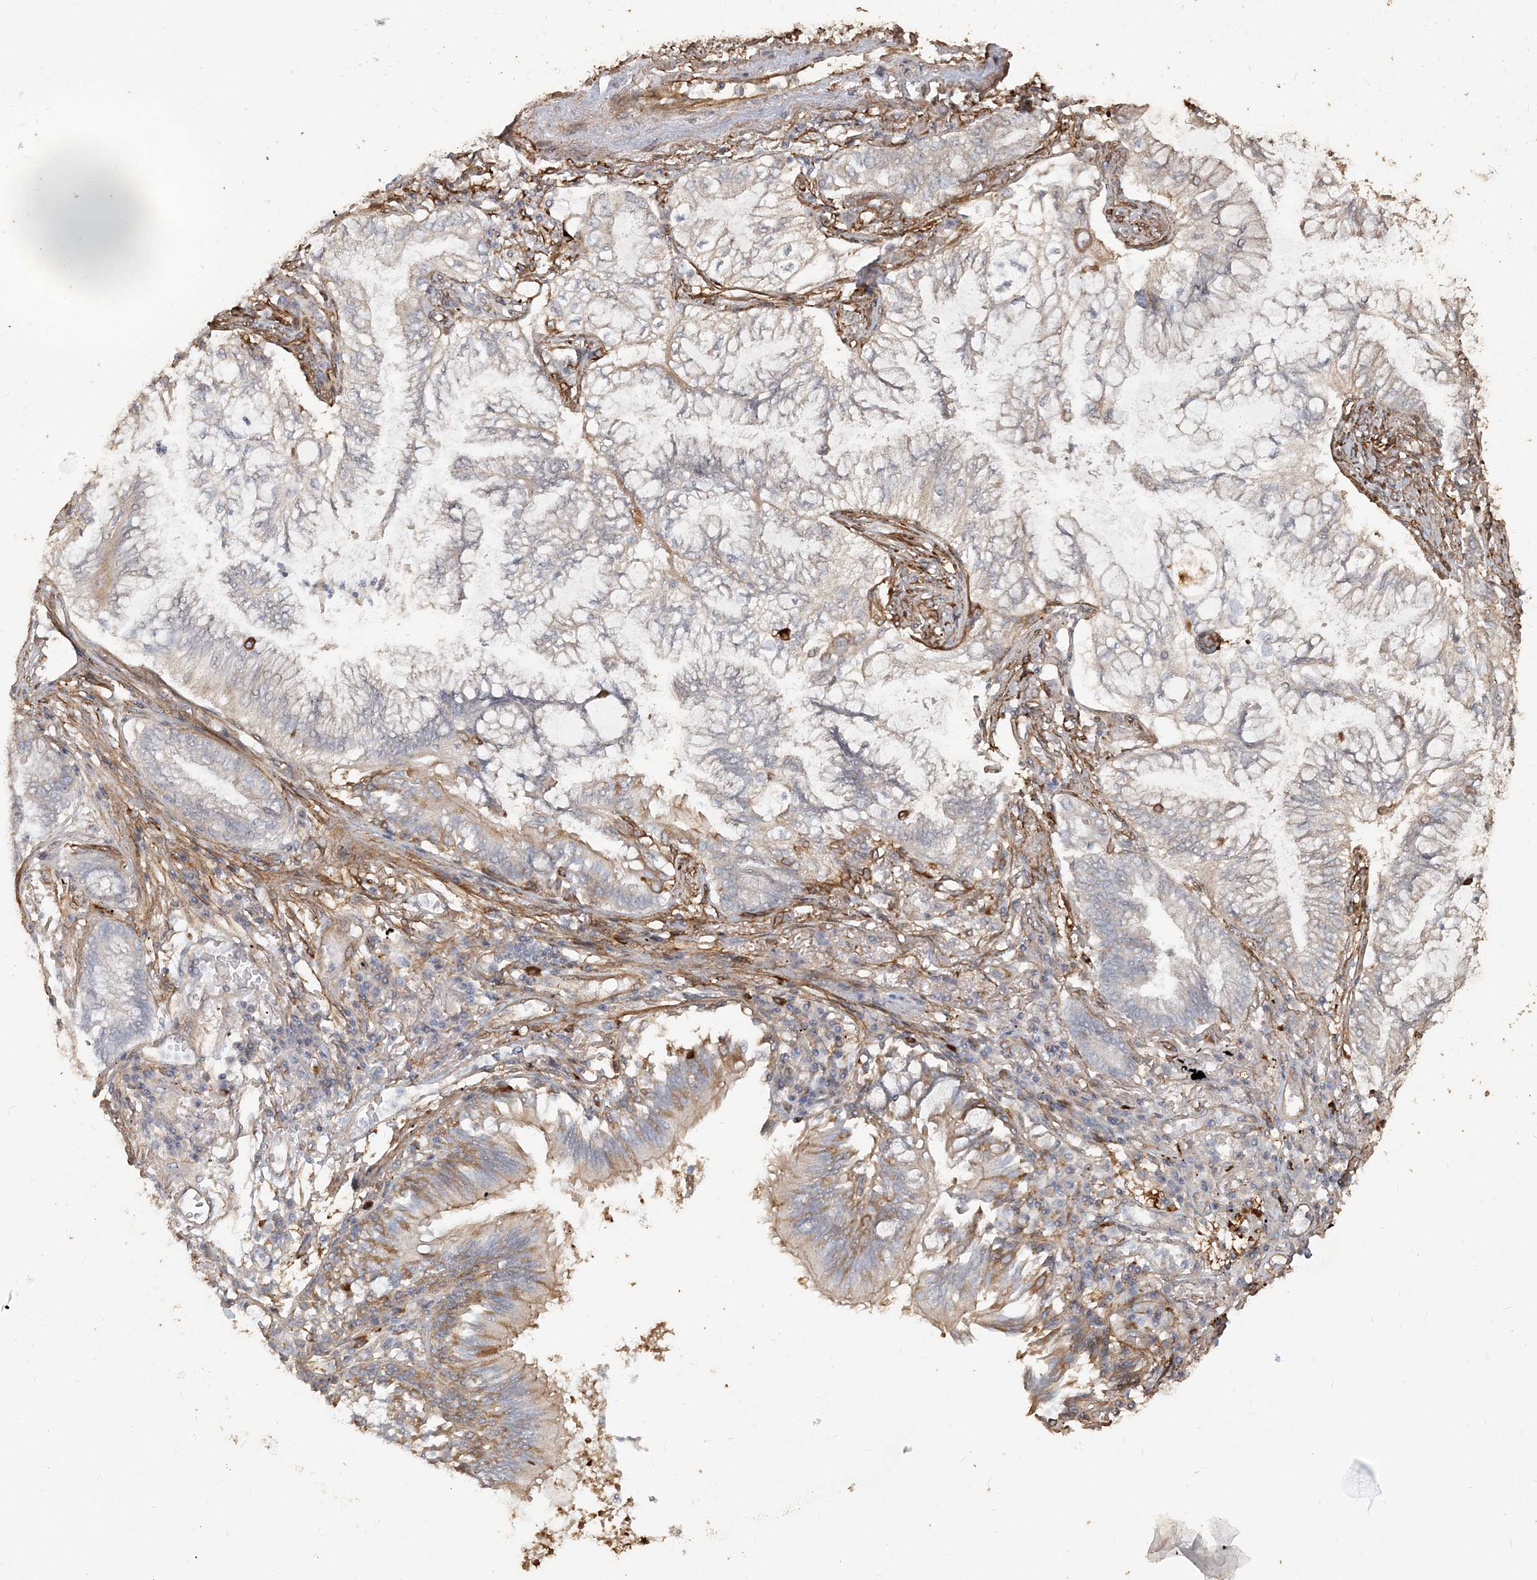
{"staining": {"intensity": "negative", "quantity": "none", "location": "none"}, "tissue": "lung cancer", "cell_type": "Tumor cells", "image_type": "cancer", "snomed": [{"axis": "morphology", "description": "Adenocarcinoma, NOS"}, {"axis": "topography", "description": "Lung"}], "caption": "Immunohistochemistry (IHC) image of lung adenocarcinoma stained for a protein (brown), which demonstrates no staining in tumor cells. (Brightfield microscopy of DAB immunohistochemistry (IHC) at high magnification).", "gene": "RNF145", "patient": {"sex": "female", "age": 70}}